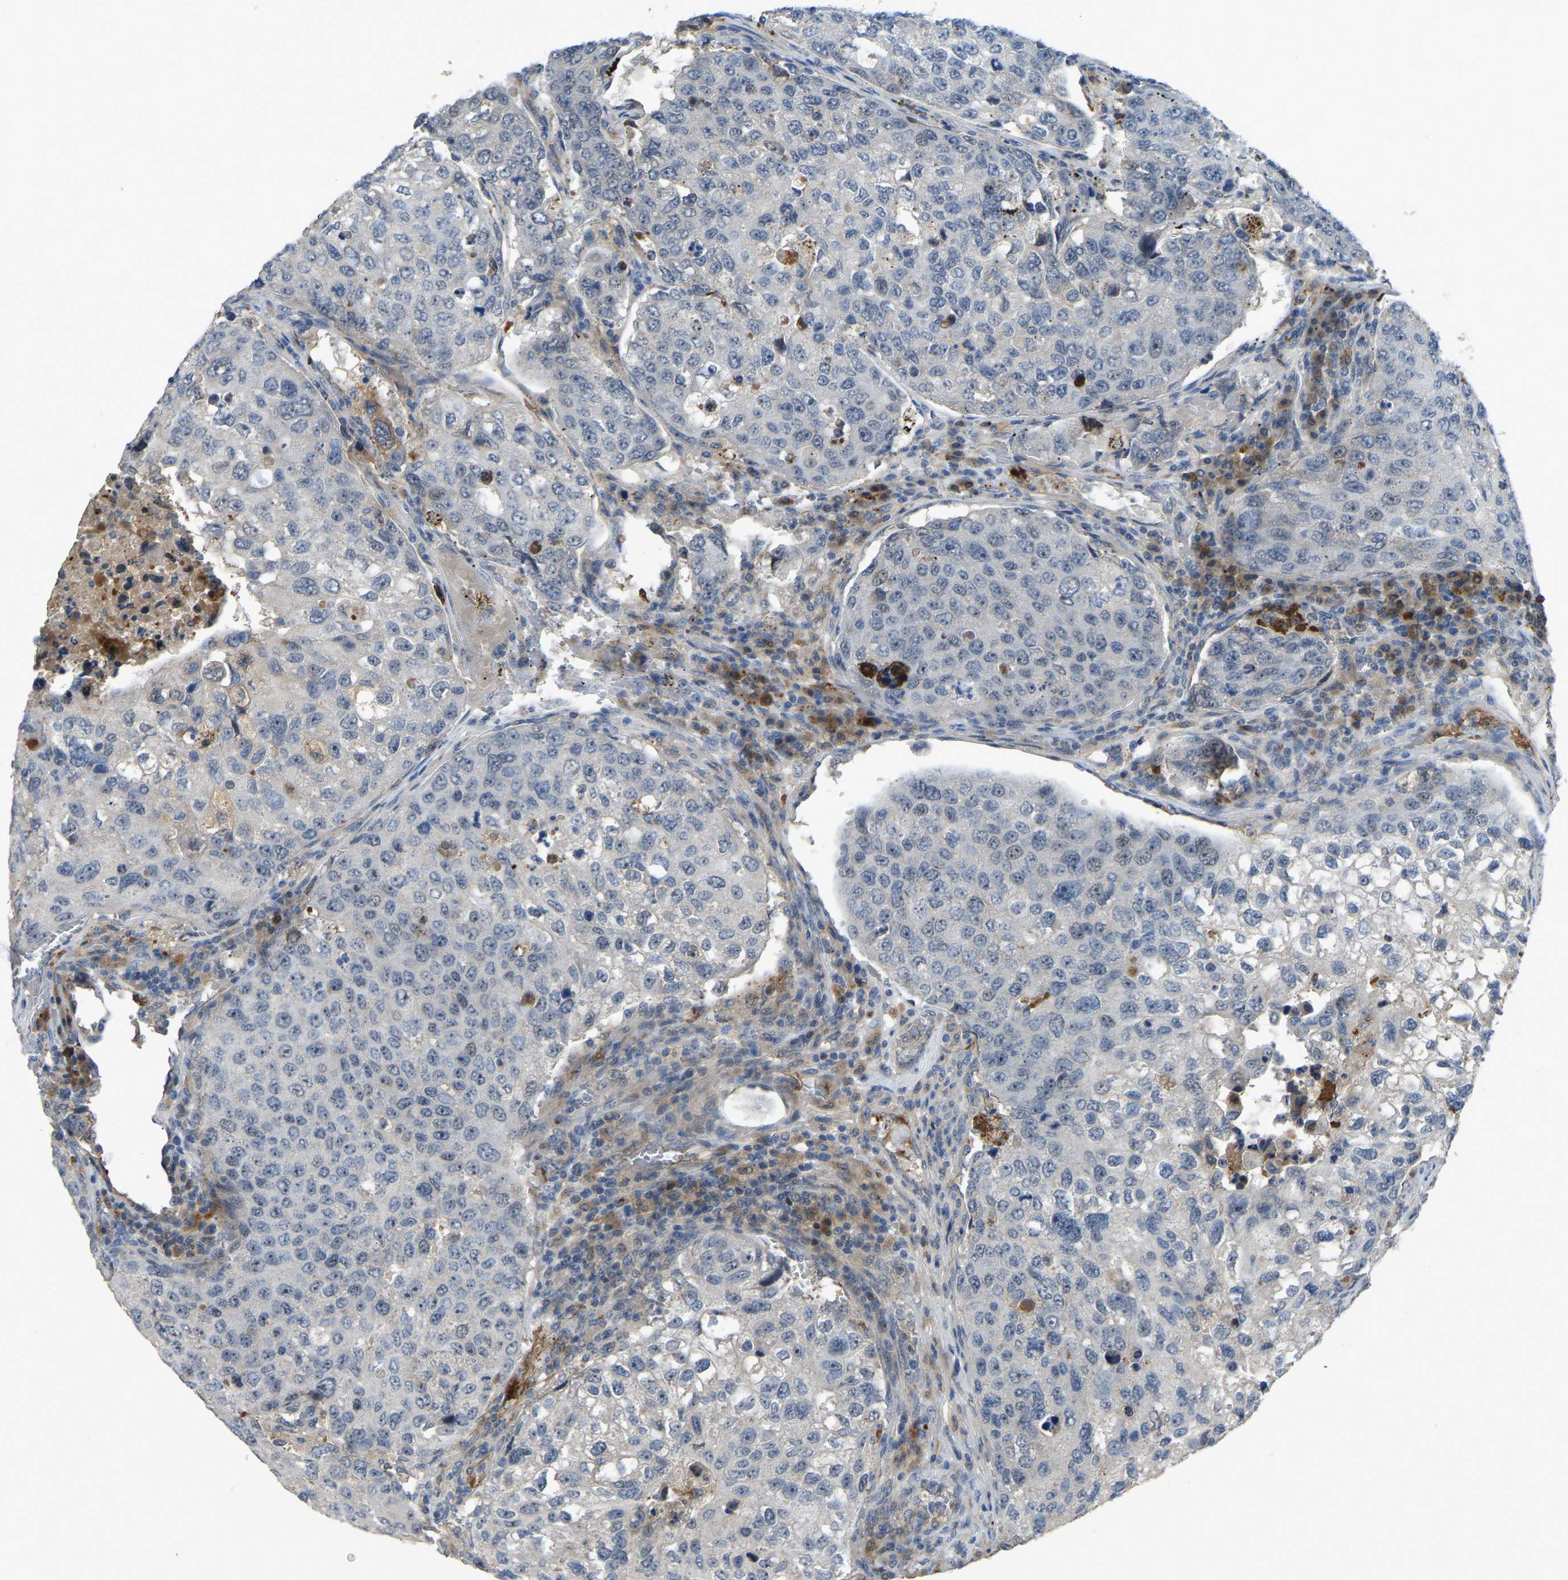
{"staining": {"intensity": "negative", "quantity": "none", "location": "none"}, "tissue": "urothelial cancer", "cell_type": "Tumor cells", "image_type": "cancer", "snomed": [{"axis": "morphology", "description": "Urothelial carcinoma, High grade"}, {"axis": "topography", "description": "Lymph node"}, {"axis": "topography", "description": "Urinary bladder"}], "caption": "High-grade urothelial carcinoma was stained to show a protein in brown. There is no significant positivity in tumor cells. (Brightfield microscopy of DAB immunohistochemistry at high magnification).", "gene": "FHIT", "patient": {"sex": "male", "age": 51}}